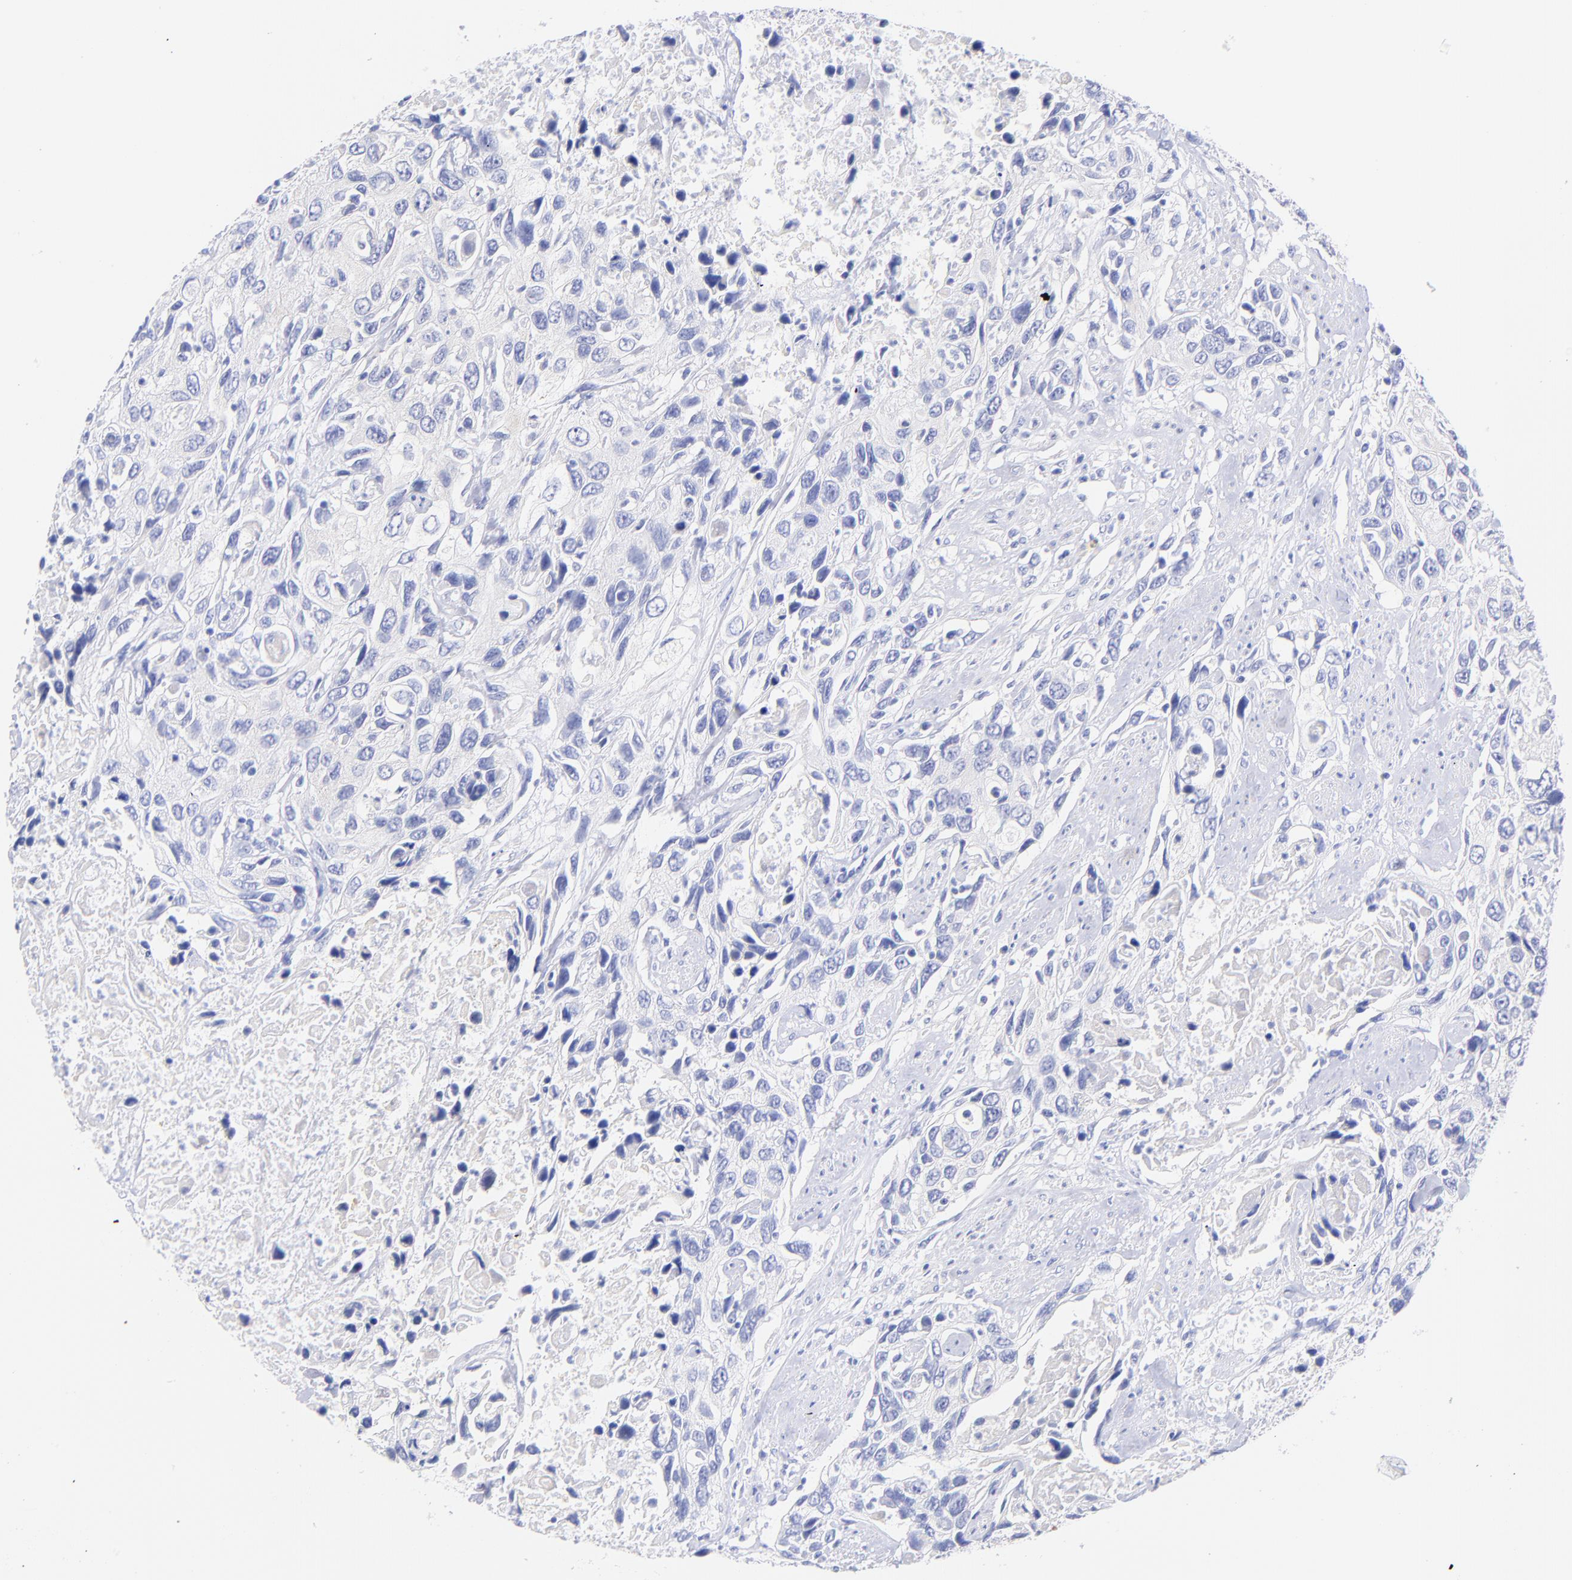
{"staining": {"intensity": "negative", "quantity": "none", "location": "none"}, "tissue": "urothelial cancer", "cell_type": "Tumor cells", "image_type": "cancer", "snomed": [{"axis": "morphology", "description": "Urothelial carcinoma, High grade"}, {"axis": "topography", "description": "Urinary bladder"}], "caption": "The immunohistochemistry image has no significant expression in tumor cells of urothelial carcinoma (high-grade) tissue. (DAB (3,3'-diaminobenzidine) IHC with hematoxylin counter stain).", "gene": "GPHN", "patient": {"sex": "male", "age": 71}}